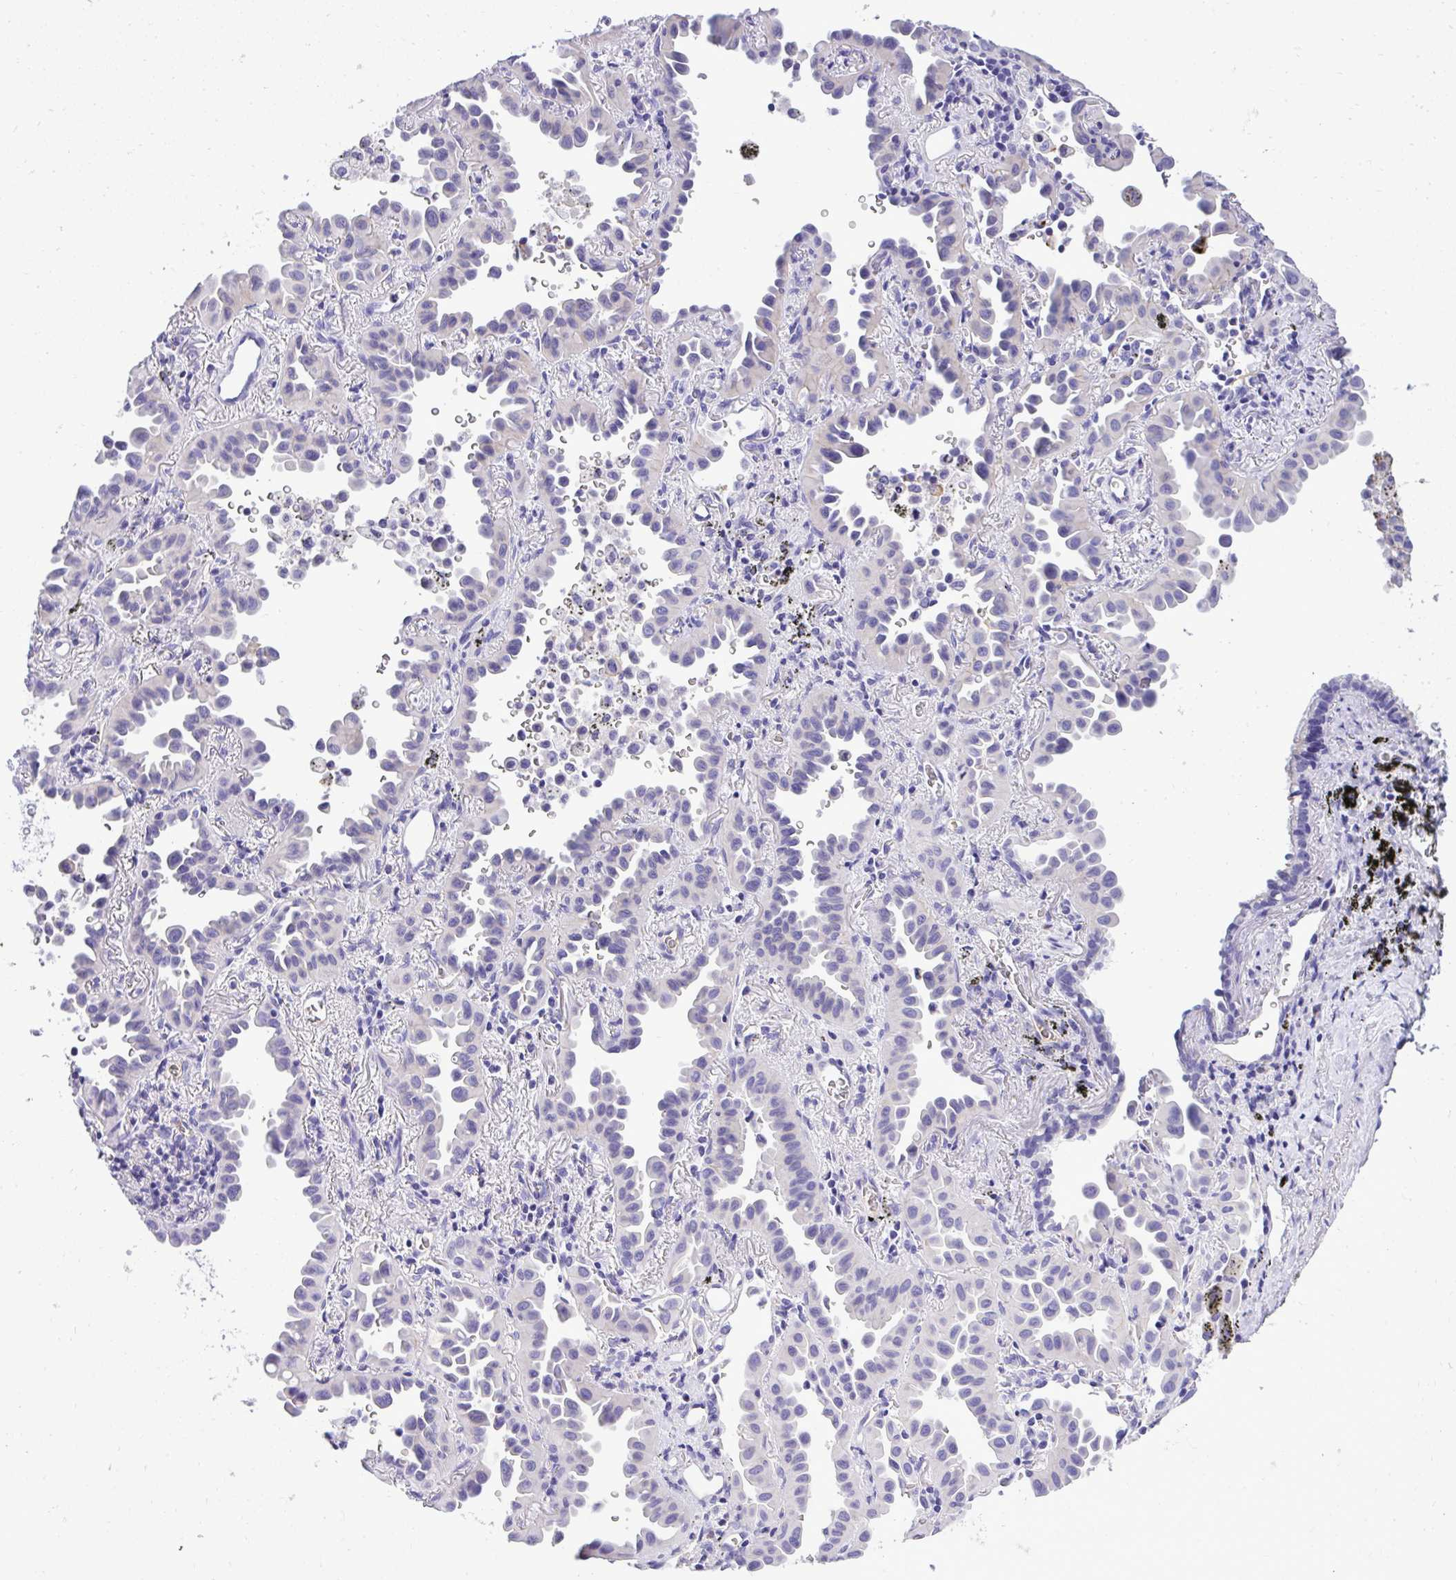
{"staining": {"intensity": "negative", "quantity": "none", "location": "none"}, "tissue": "lung cancer", "cell_type": "Tumor cells", "image_type": "cancer", "snomed": [{"axis": "morphology", "description": "Adenocarcinoma, NOS"}, {"axis": "topography", "description": "Lung"}], "caption": "There is no significant staining in tumor cells of lung cancer (adenocarcinoma).", "gene": "ST6GALNAC3", "patient": {"sex": "male", "age": 68}}